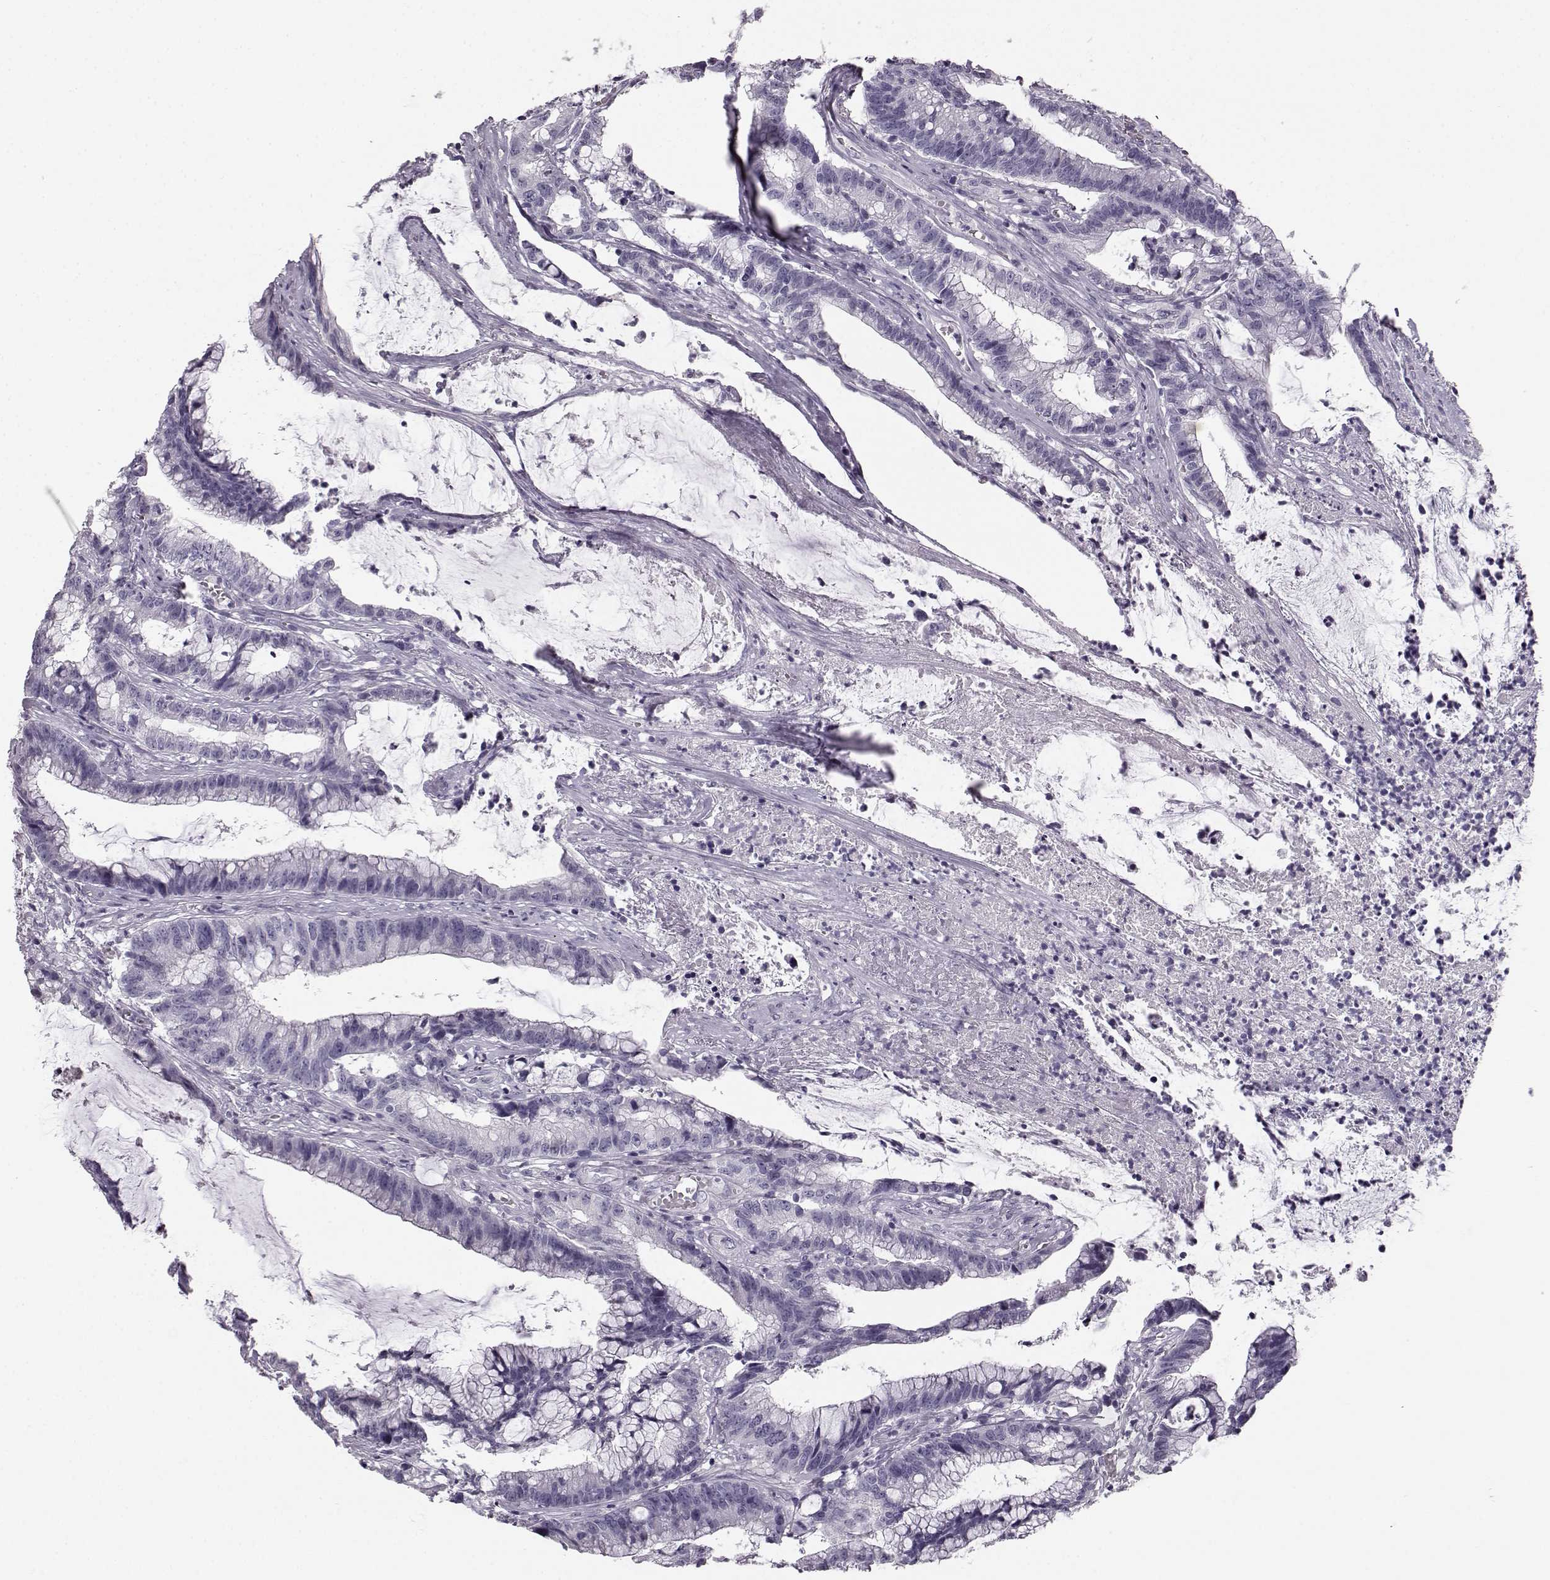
{"staining": {"intensity": "negative", "quantity": "none", "location": "none"}, "tissue": "colorectal cancer", "cell_type": "Tumor cells", "image_type": "cancer", "snomed": [{"axis": "morphology", "description": "Adenocarcinoma, NOS"}, {"axis": "topography", "description": "Colon"}], "caption": "This image is of colorectal adenocarcinoma stained with immunohistochemistry (IHC) to label a protein in brown with the nuclei are counter-stained blue. There is no positivity in tumor cells.", "gene": "BFSP2", "patient": {"sex": "female", "age": 78}}